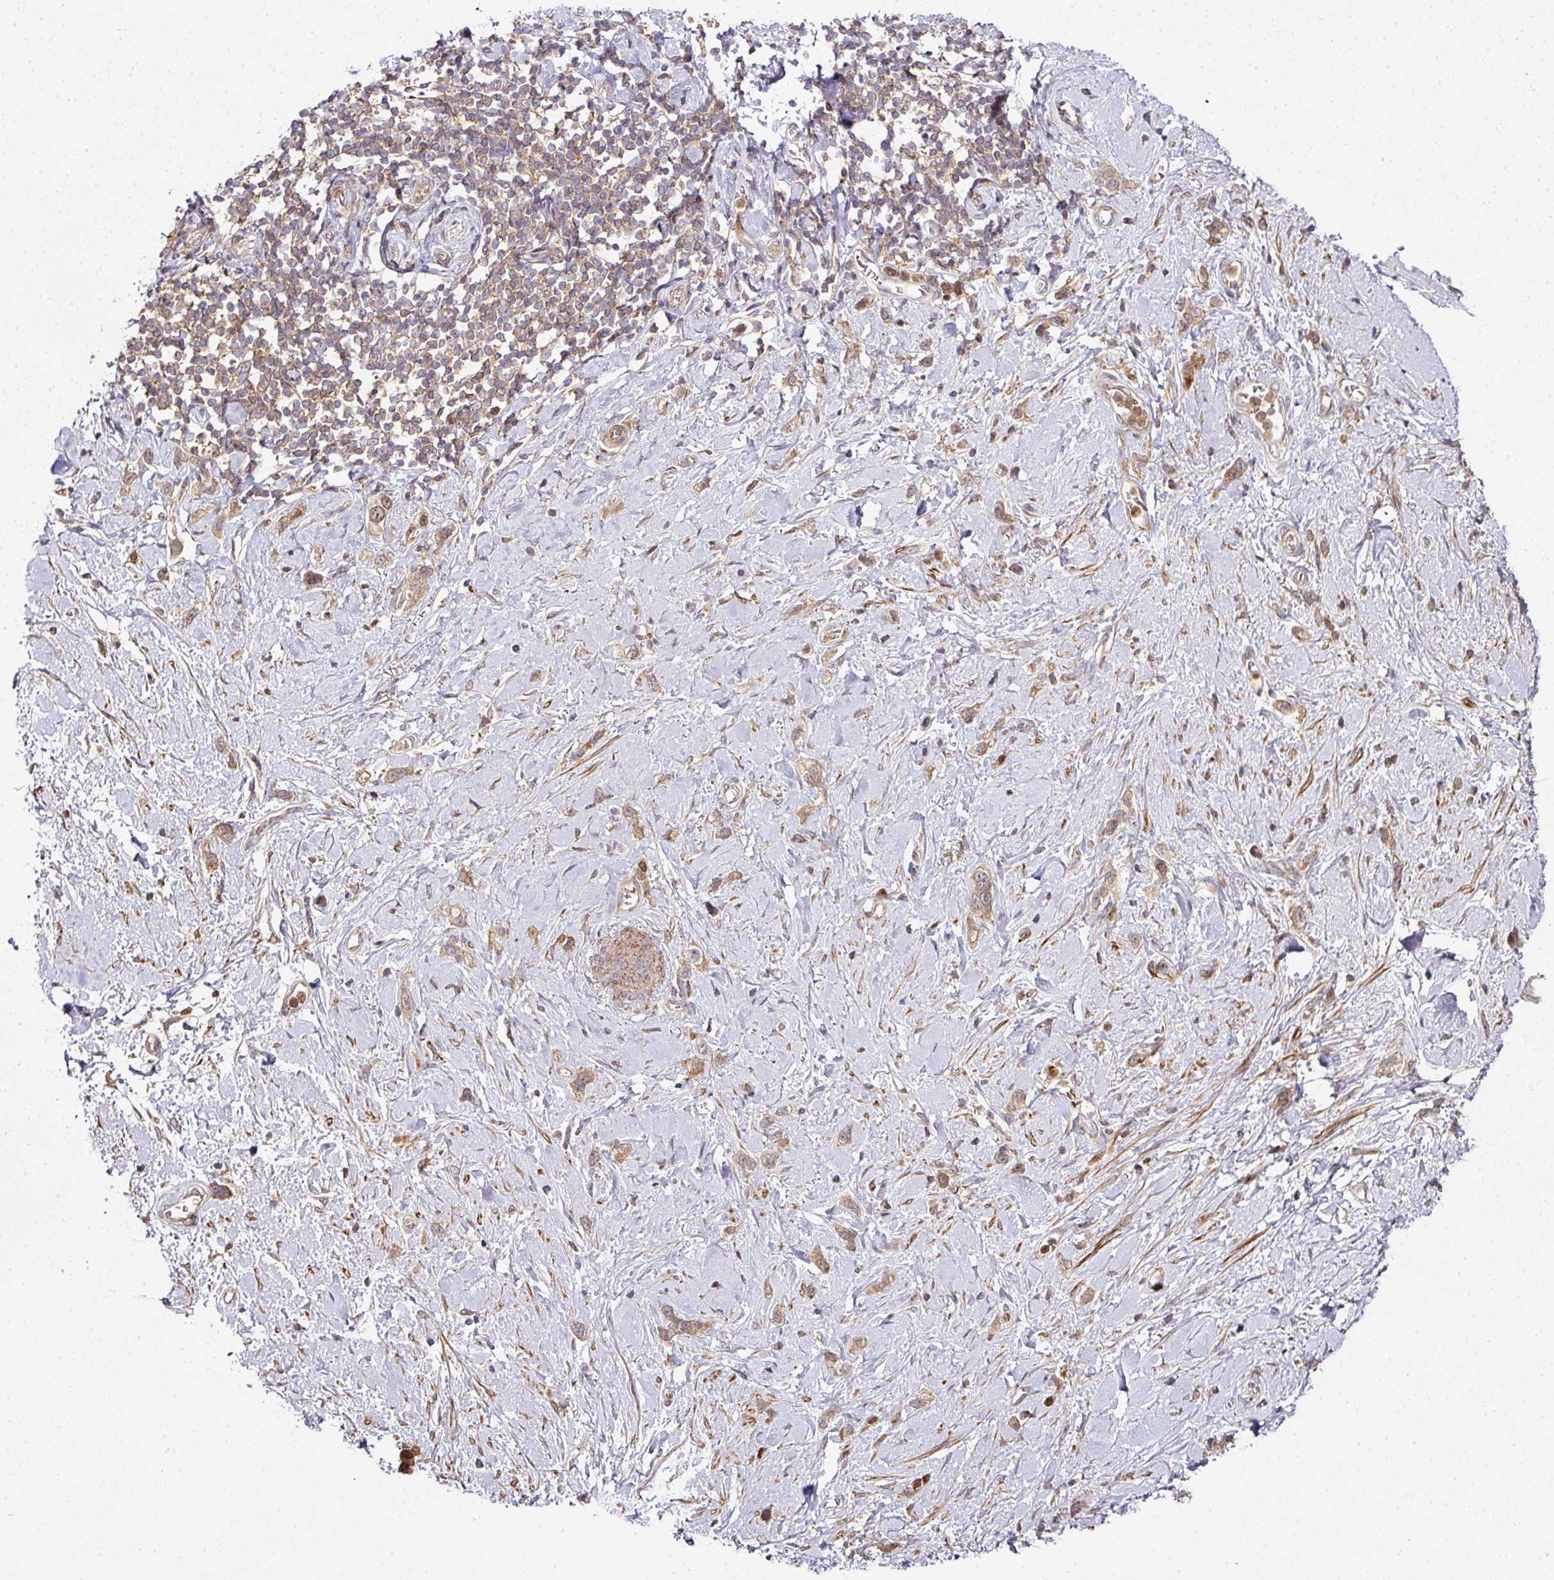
{"staining": {"intensity": "weak", "quantity": ">75%", "location": "cytoplasmic/membranous"}, "tissue": "stomach cancer", "cell_type": "Tumor cells", "image_type": "cancer", "snomed": [{"axis": "morphology", "description": "Adenocarcinoma, NOS"}, {"axis": "topography", "description": "Stomach"}], "caption": "Immunohistochemical staining of human stomach cancer displays weak cytoplasmic/membranous protein positivity in about >75% of tumor cells. Nuclei are stained in blue.", "gene": "ATAT1", "patient": {"sex": "female", "age": 65}}